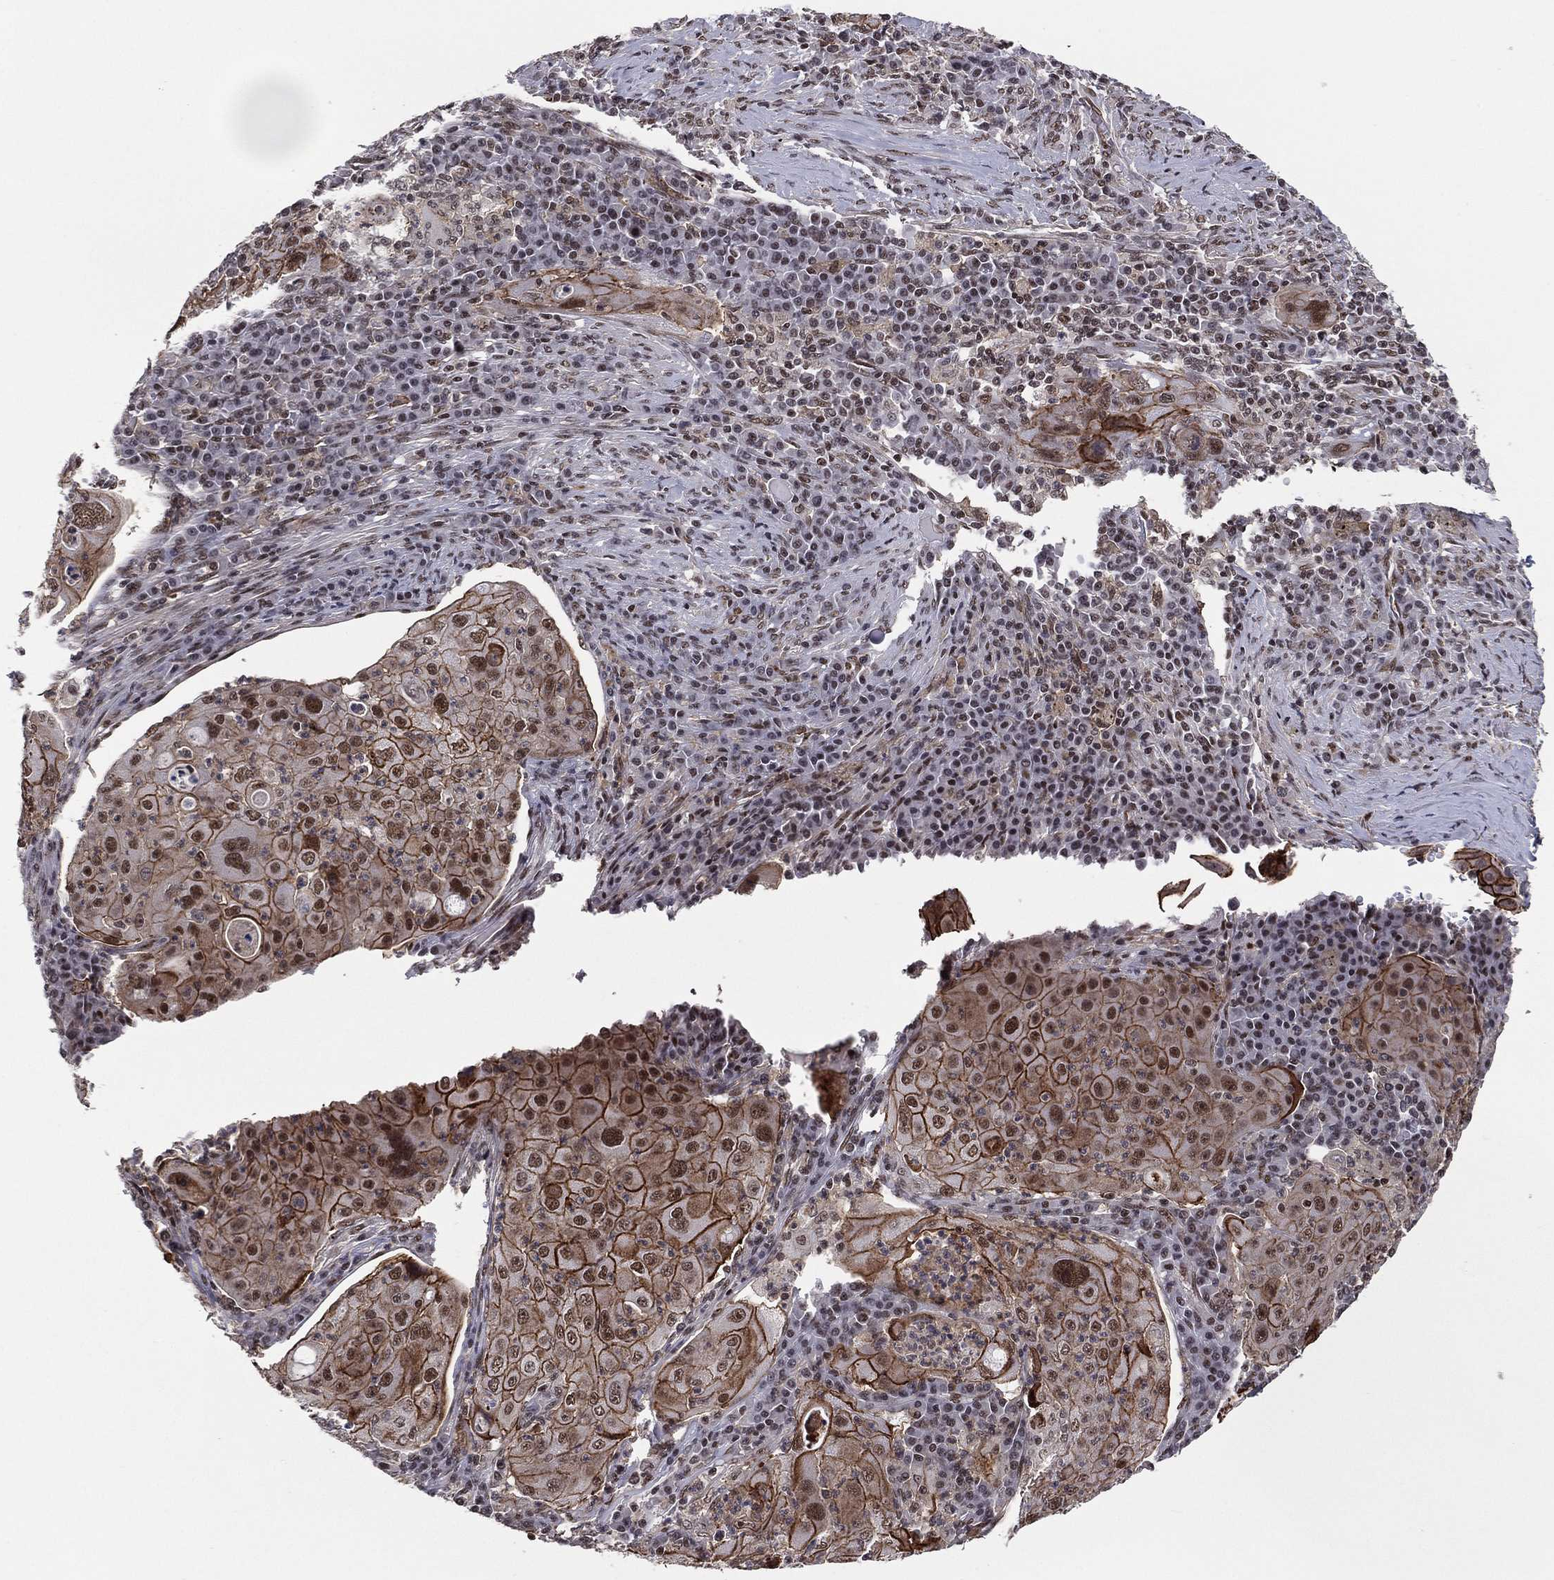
{"staining": {"intensity": "strong", "quantity": "25%-75%", "location": "cytoplasmic/membranous,nuclear"}, "tissue": "lung cancer", "cell_type": "Tumor cells", "image_type": "cancer", "snomed": [{"axis": "morphology", "description": "Squamous cell carcinoma, NOS"}, {"axis": "topography", "description": "Lung"}], "caption": "Immunohistochemical staining of lung cancer (squamous cell carcinoma) displays high levels of strong cytoplasmic/membranous and nuclear positivity in approximately 25%-75% of tumor cells.", "gene": "GPALPP1", "patient": {"sex": "female", "age": 59}}